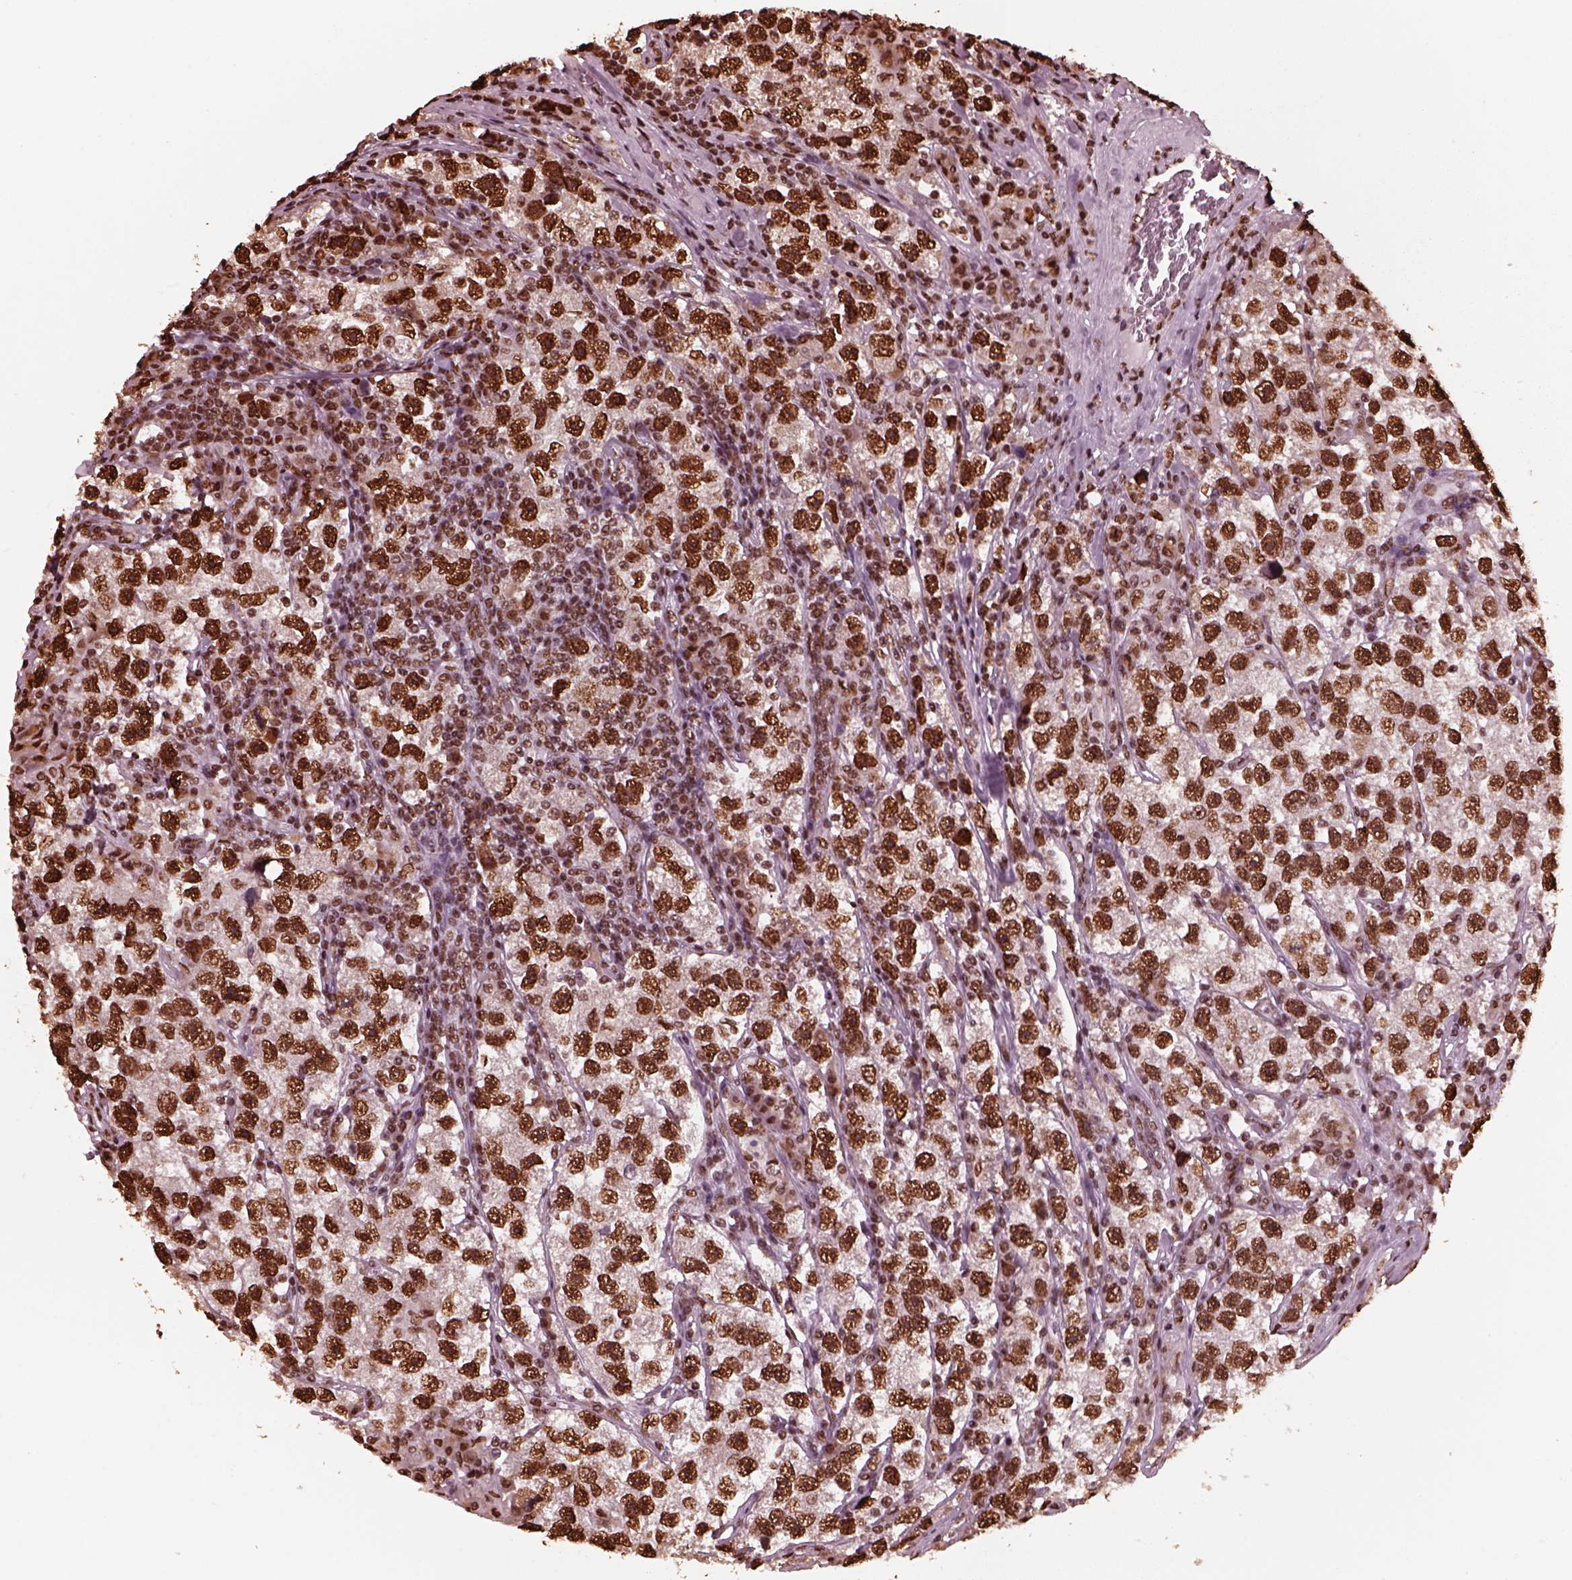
{"staining": {"intensity": "strong", "quantity": ">75%", "location": "nuclear"}, "tissue": "testis cancer", "cell_type": "Tumor cells", "image_type": "cancer", "snomed": [{"axis": "morphology", "description": "Seminoma, NOS"}, {"axis": "topography", "description": "Testis"}], "caption": "Immunohistochemical staining of testis cancer exhibits strong nuclear protein expression in about >75% of tumor cells.", "gene": "NSD1", "patient": {"sex": "male", "age": 26}}